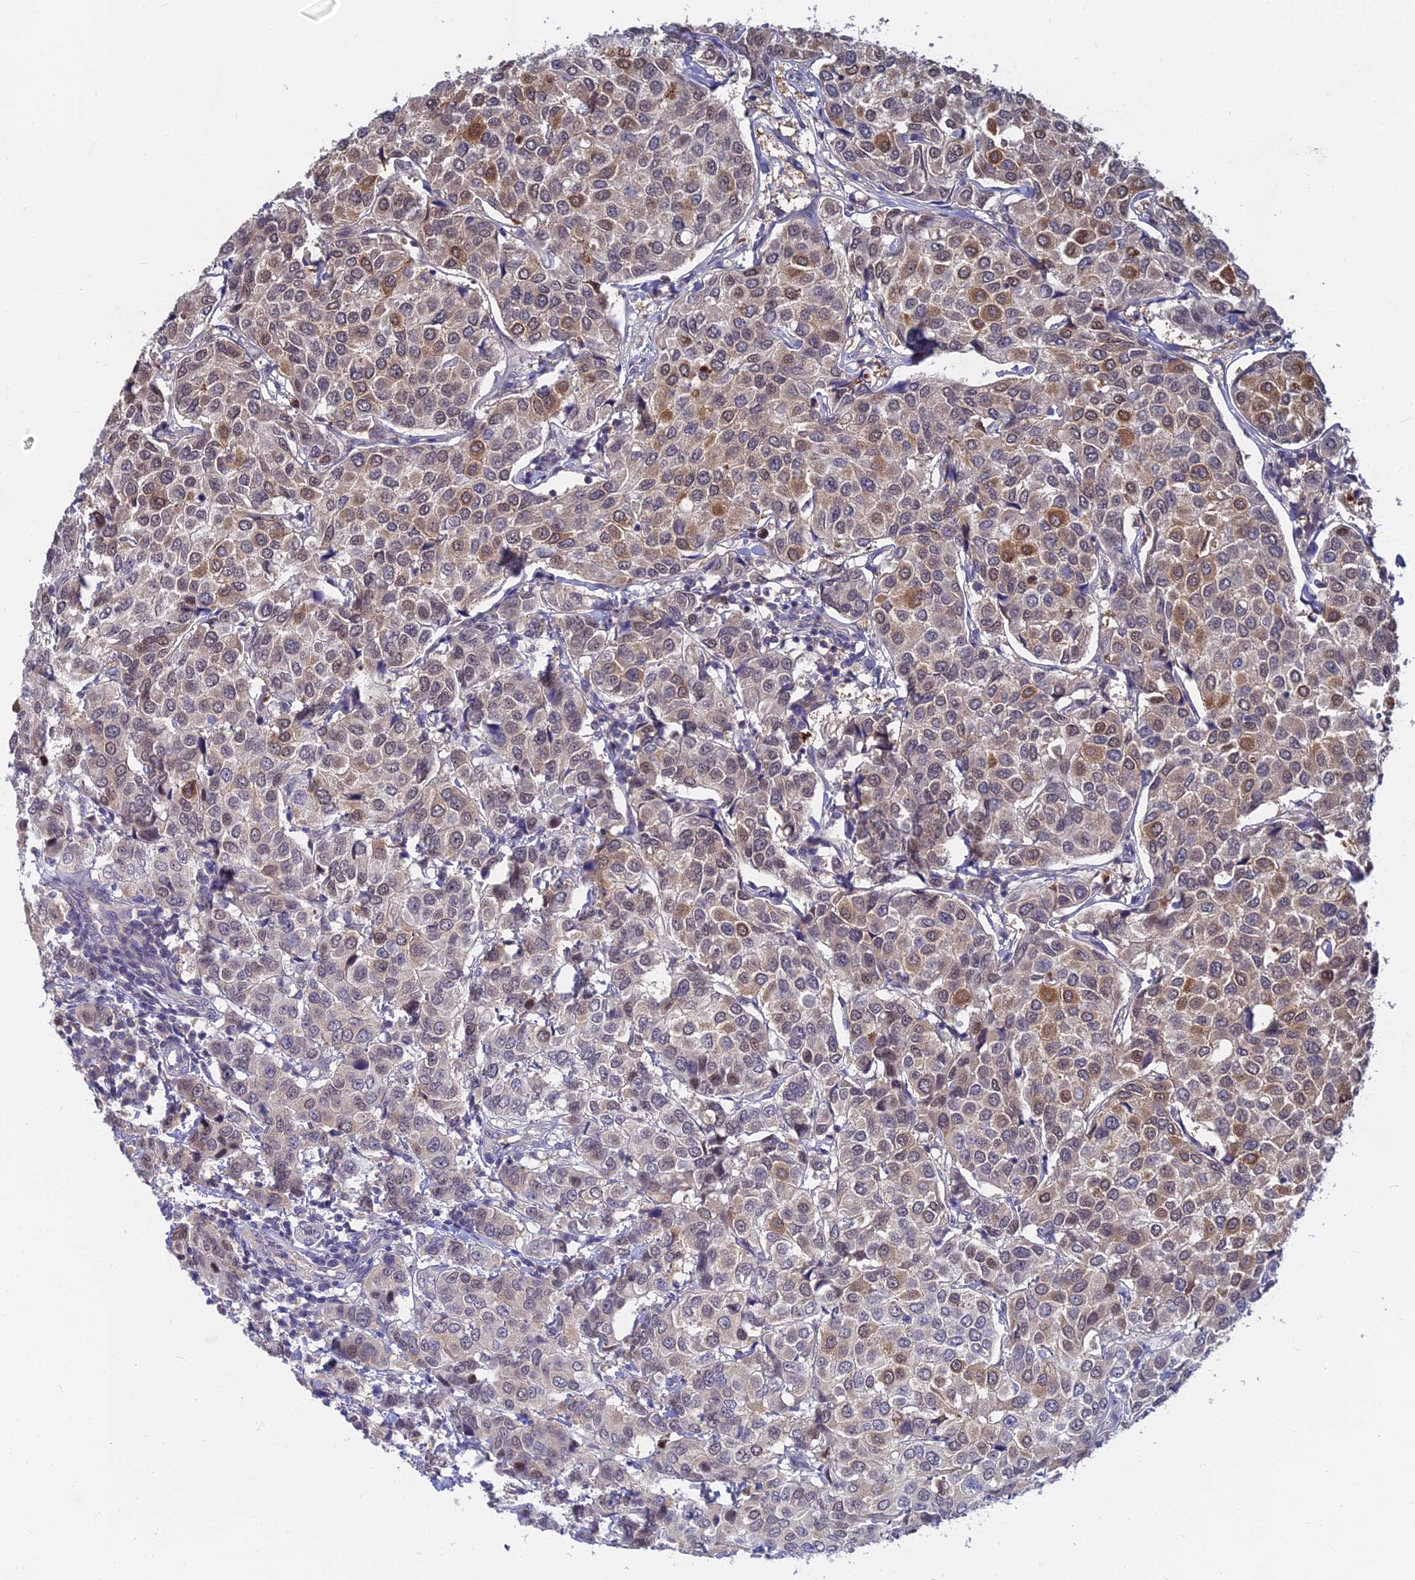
{"staining": {"intensity": "moderate", "quantity": "25%-75%", "location": "cytoplasmic/membranous"}, "tissue": "breast cancer", "cell_type": "Tumor cells", "image_type": "cancer", "snomed": [{"axis": "morphology", "description": "Duct carcinoma"}, {"axis": "topography", "description": "Breast"}], "caption": "High-power microscopy captured an immunohistochemistry image of breast cancer, revealing moderate cytoplasmic/membranous staining in approximately 25%-75% of tumor cells. The protein is shown in brown color, while the nuclei are stained blue.", "gene": "B3GALT4", "patient": {"sex": "female", "age": 55}}